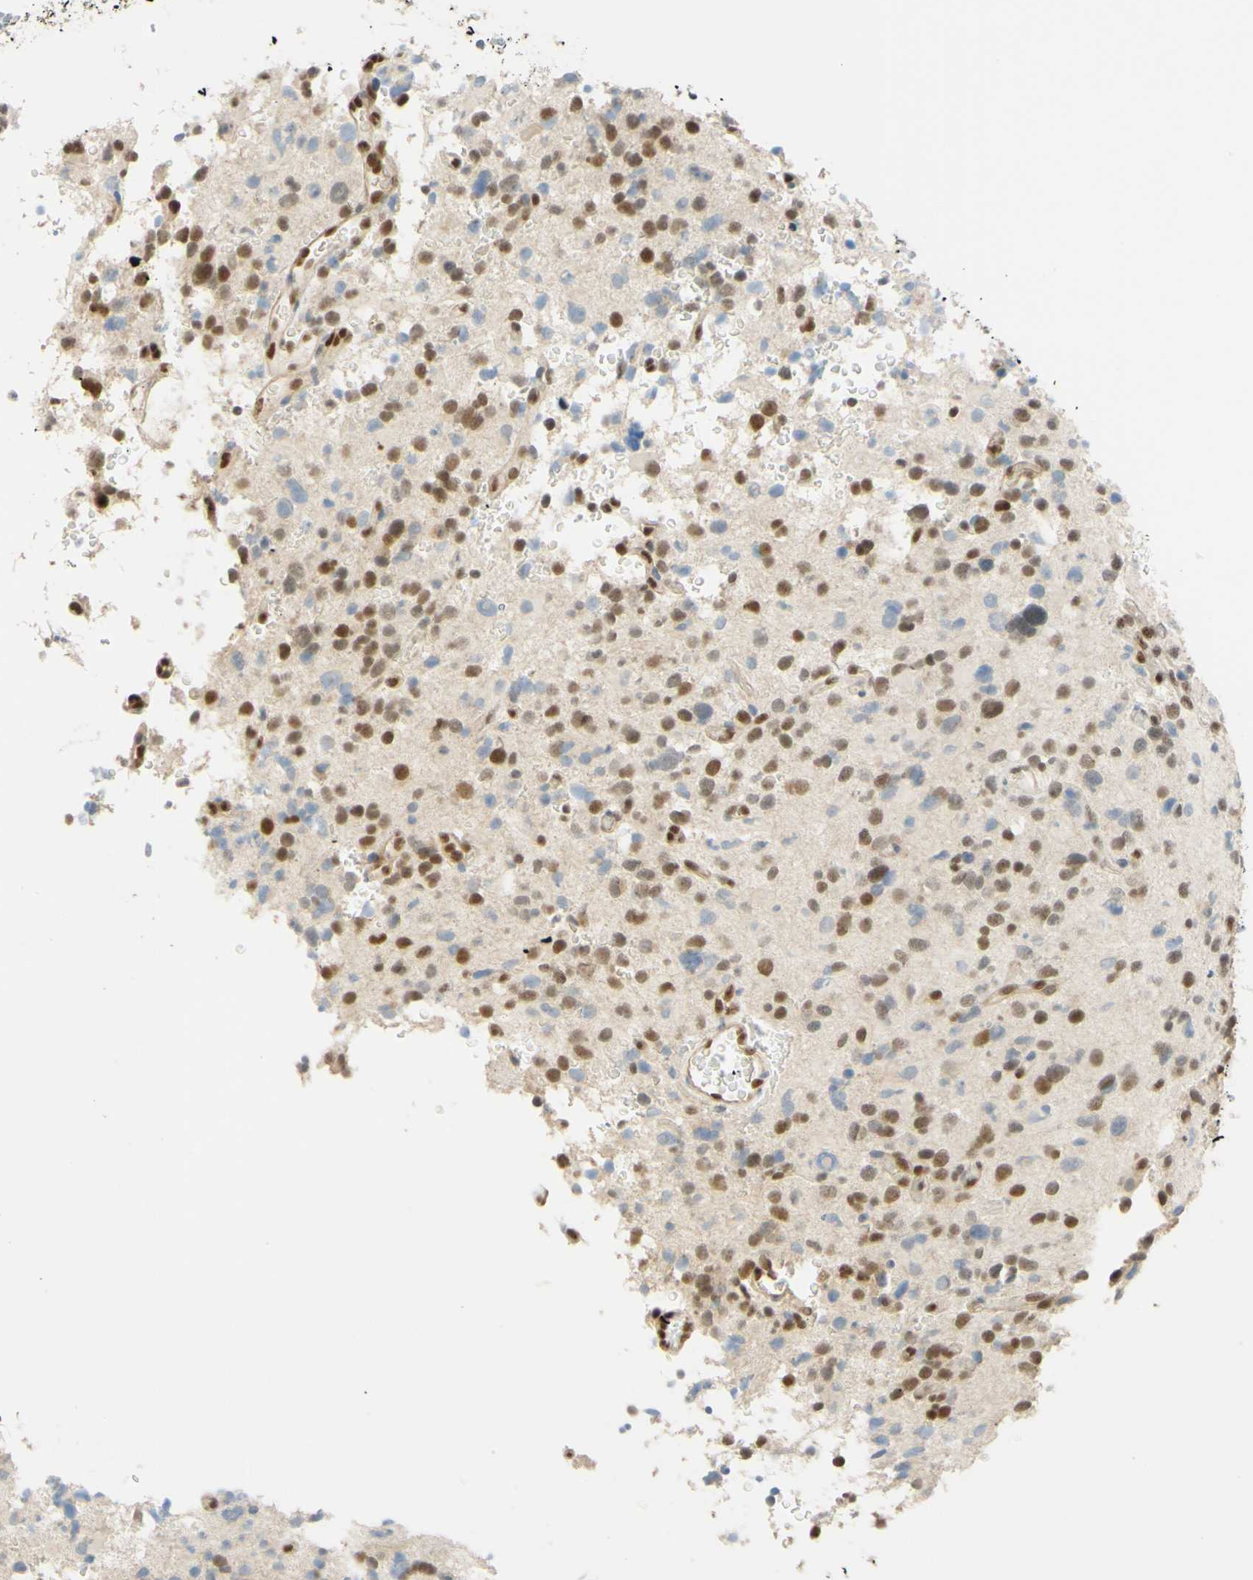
{"staining": {"intensity": "moderate", "quantity": "25%-75%", "location": "nuclear"}, "tissue": "glioma", "cell_type": "Tumor cells", "image_type": "cancer", "snomed": [{"axis": "morphology", "description": "Glioma, malignant, High grade"}, {"axis": "topography", "description": "Brain"}], "caption": "Approximately 25%-75% of tumor cells in human malignant glioma (high-grade) exhibit moderate nuclear protein positivity as visualized by brown immunohistochemical staining.", "gene": "POLB", "patient": {"sex": "male", "age": 48}}